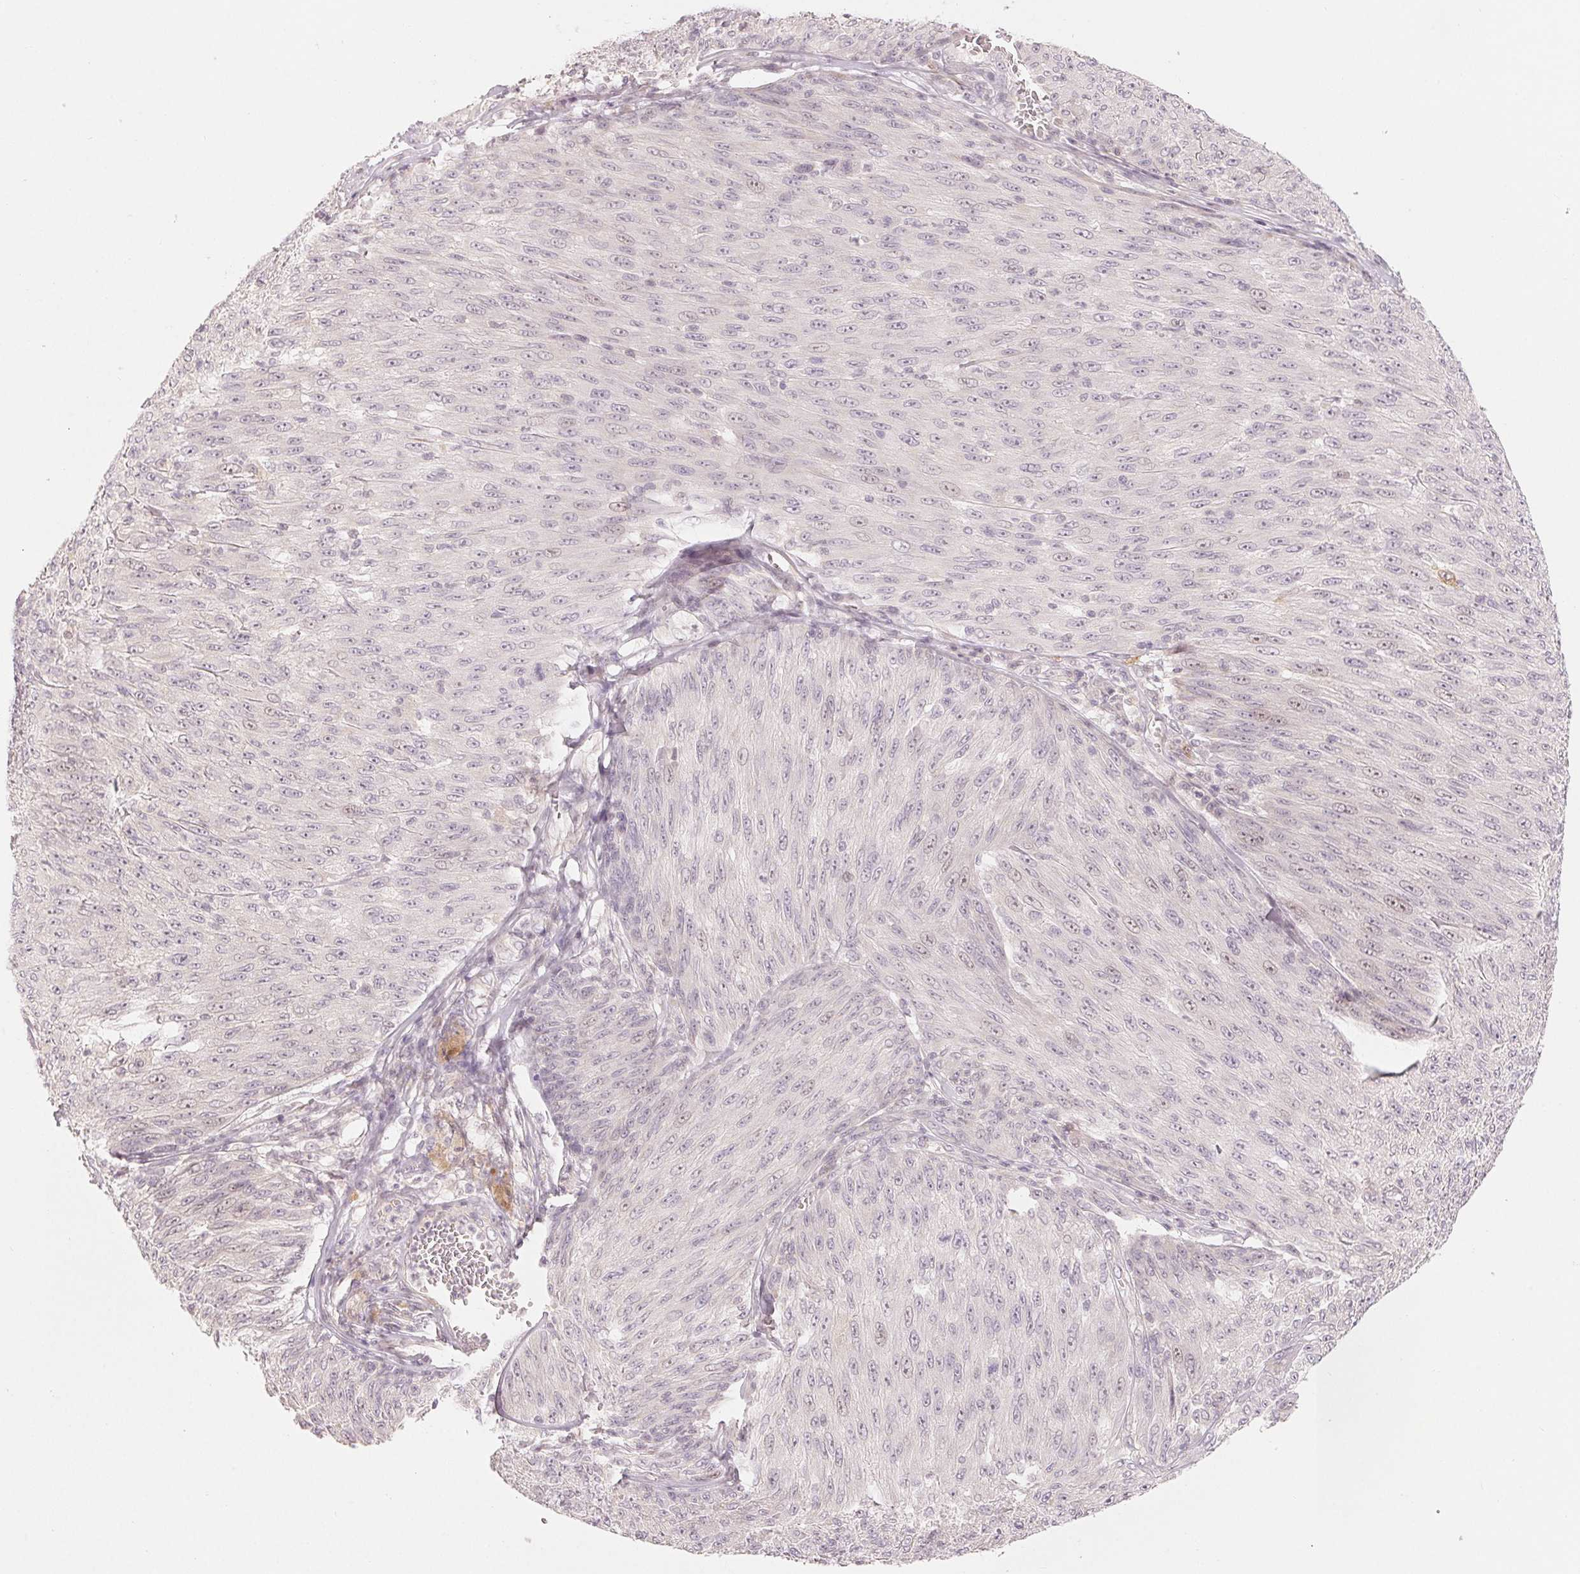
{"staining": {"intensity": "negative", "quantity": "none", "location": "none"}, "tissue": "melanoma", "cell_type": "Tumor cells", "image_type": "cancer", "snomed": [{"axis": "morphology", "description": "Malignant melanoma, NOS"}, {"axis": "topography", "description": "Skin"}], "caption": "Immunohistochemistry (IHC) of human malignant melanoma shows no staining in tumor cells.", "gene": "DENND2C", "patient": {"sex": "male", "age": 85}}